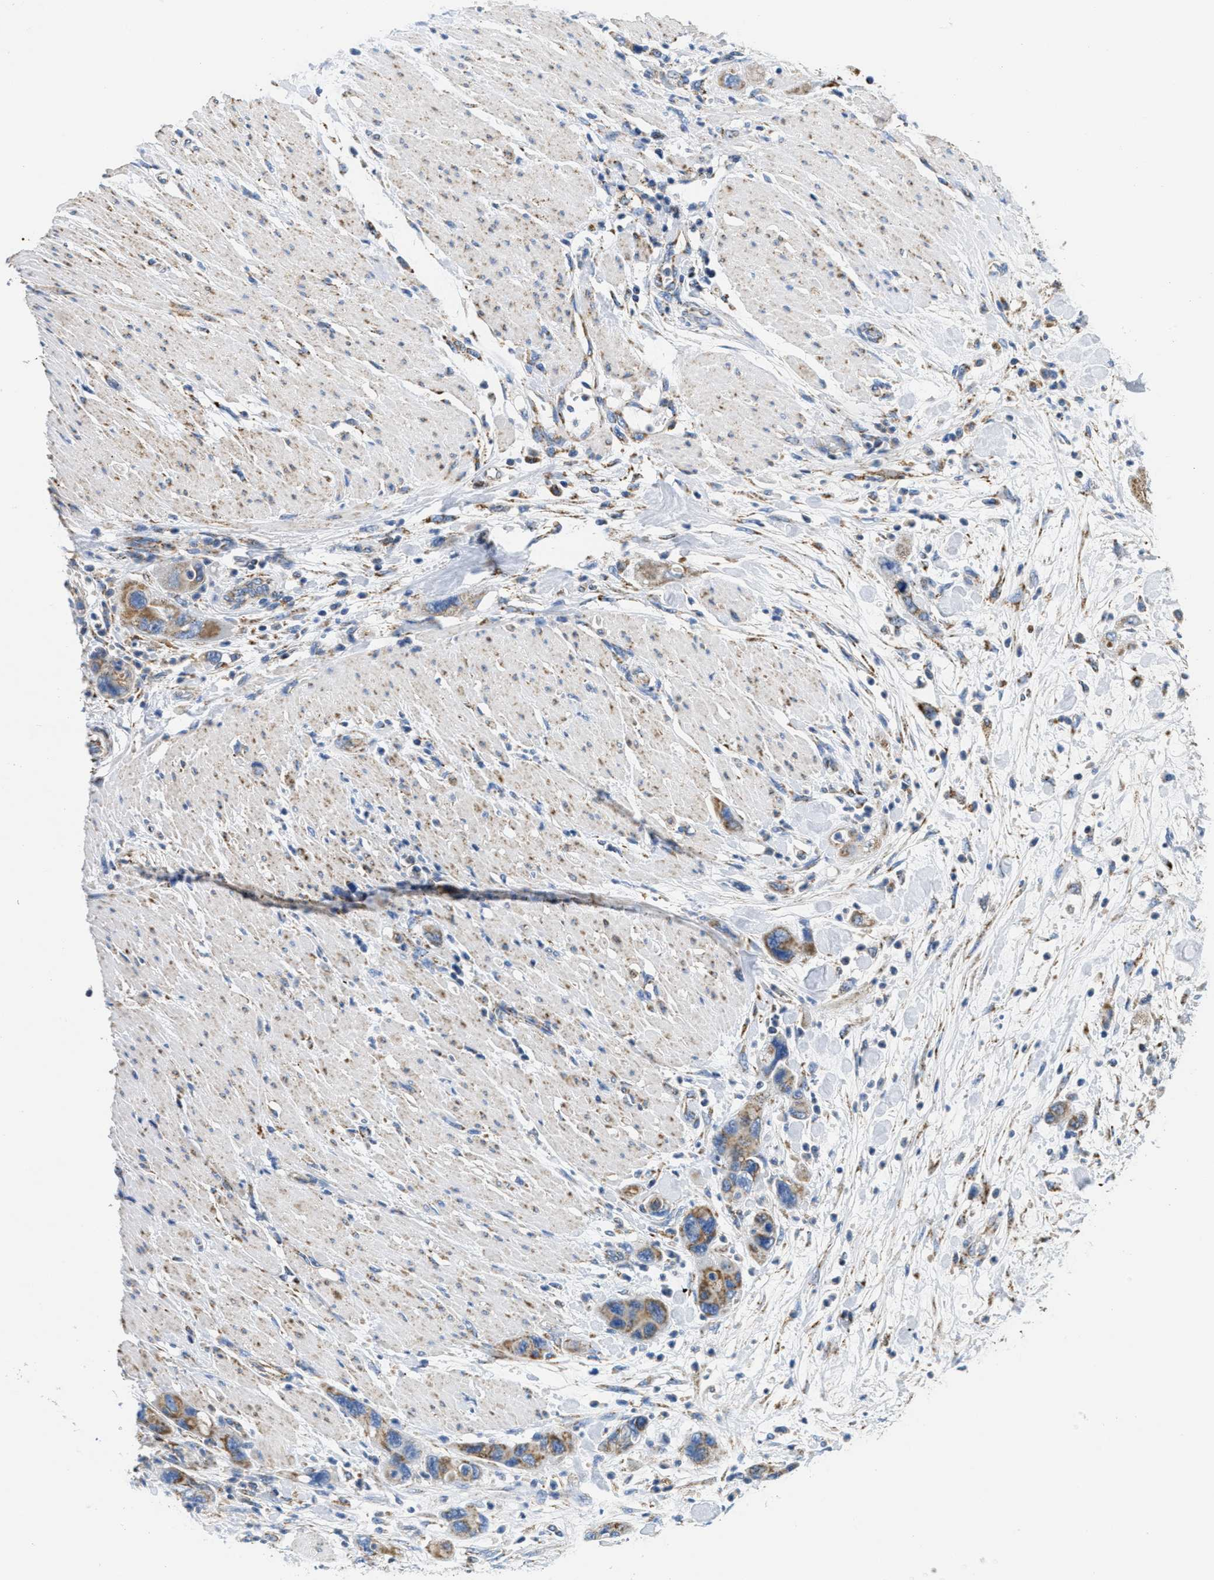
{"staining": {"intensity": "moderate", "quantity": ">75%", "location": "cytoplasmic/membranous"}, "tissue": "pancreatic cancer", "cell_type": "Tumor cells", "image_type": "cancer", "snomed": [{"axis": "morphology", "description": "Normal tissue, NOS"}, {"axis": "morphology", "description": "Adenocarcinoma, NOS"}, {"axis": "topography", "description": "Pancreas"}], "caption": "Protein analysis of pancreatic cancer tissue displays moderate cytoplasmic/membranous positivity in about >75% of tumor cells.", "gene": "KCNJ5", "patient": {"sex": "female", "age": 71}}